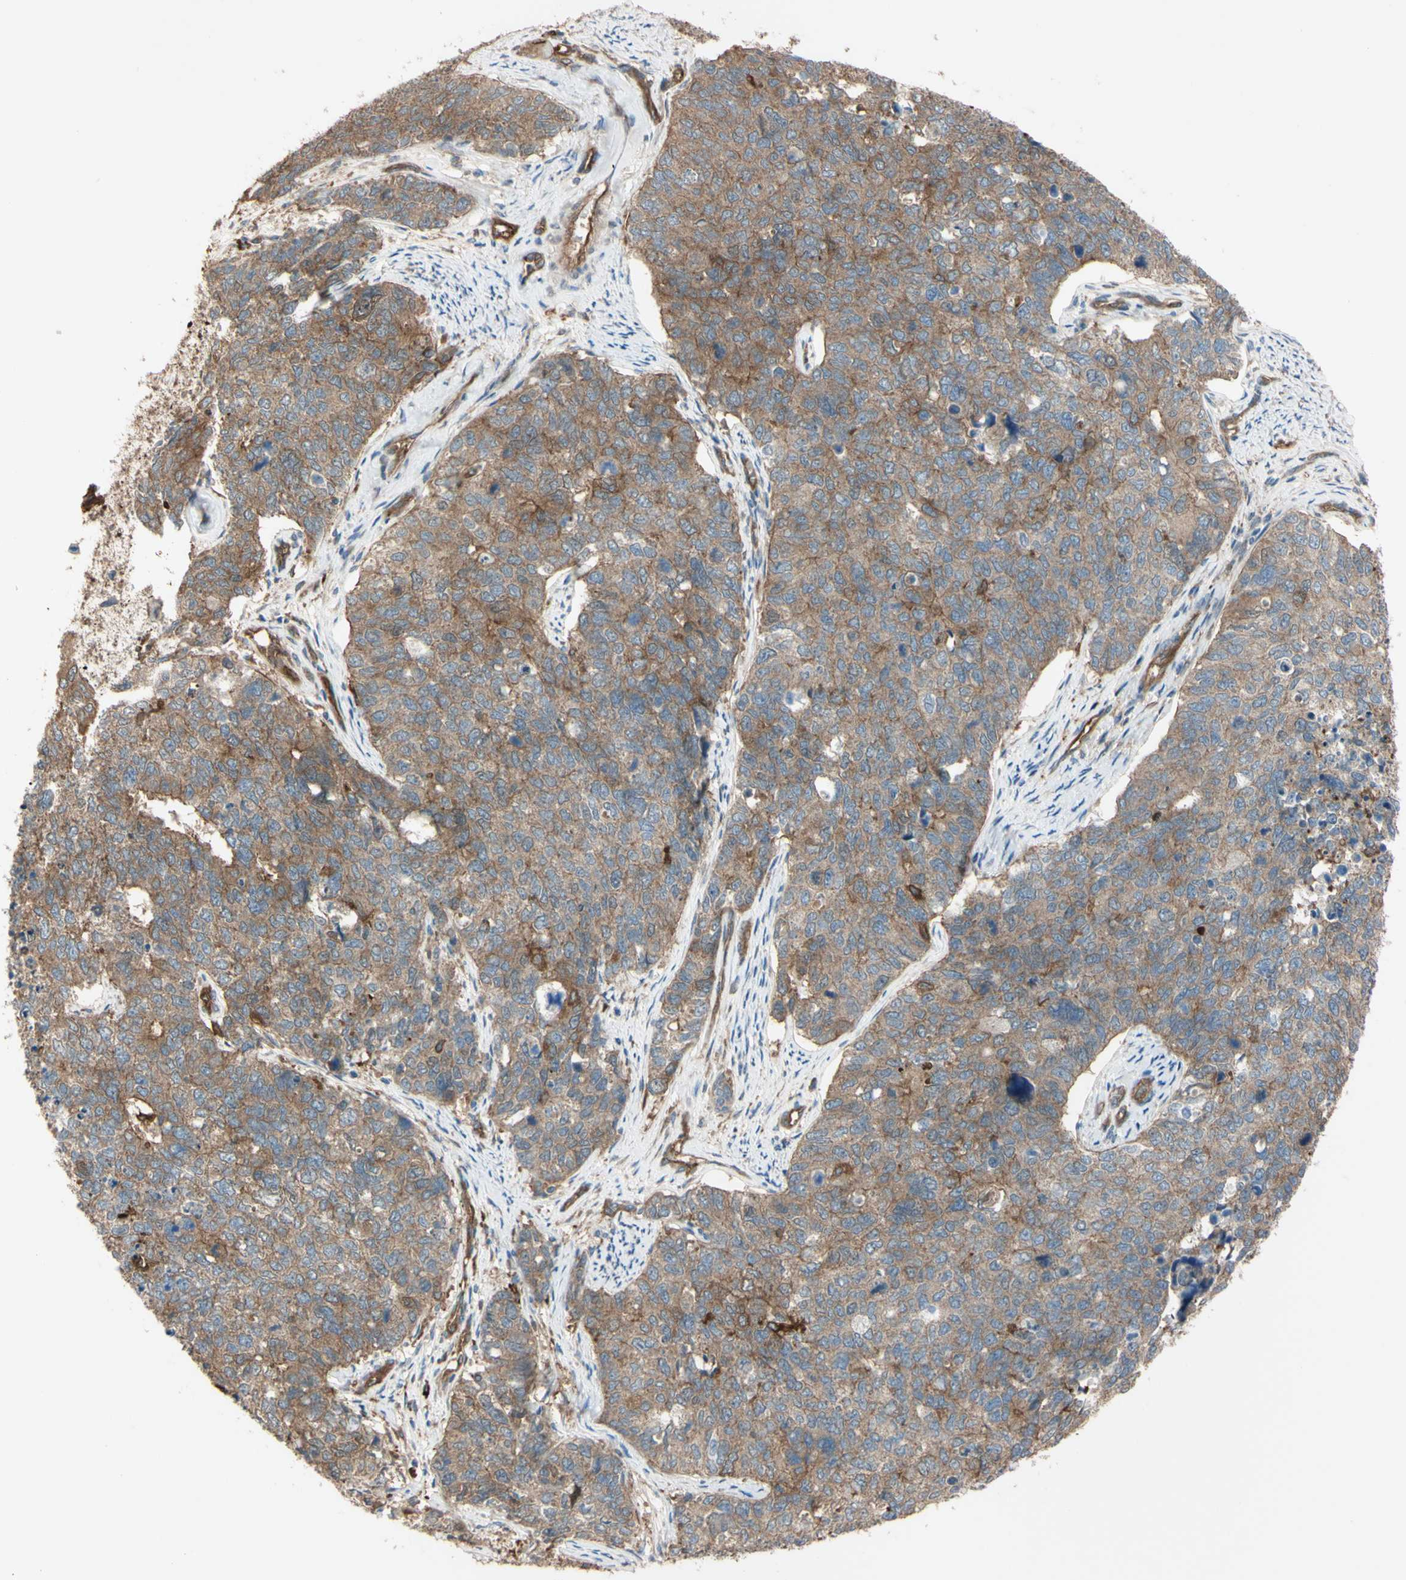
{"staining": {"intensity": "moderate", "quantity": ">75%", "location": "cytoplasmic/membranous"}, "tissue": "cervical cancer", "cell_type": "Tumor cells", "image_type": "cancer", "snomed": [{"axis": "morphology", "description": "Squamous cell carcinoma, NOS"}, {"axis": "topography", "description": "Cervix"}], "caption": "Brown immunohistochemical staining in human cervical cancer (squamous cell carcinoma) demonstrates moderate cytoplasmic/membranous positivity in approximately >75% of tumor cells.", "gene": "PTPN12", "patient": {"sex": "female", "age": 63}}